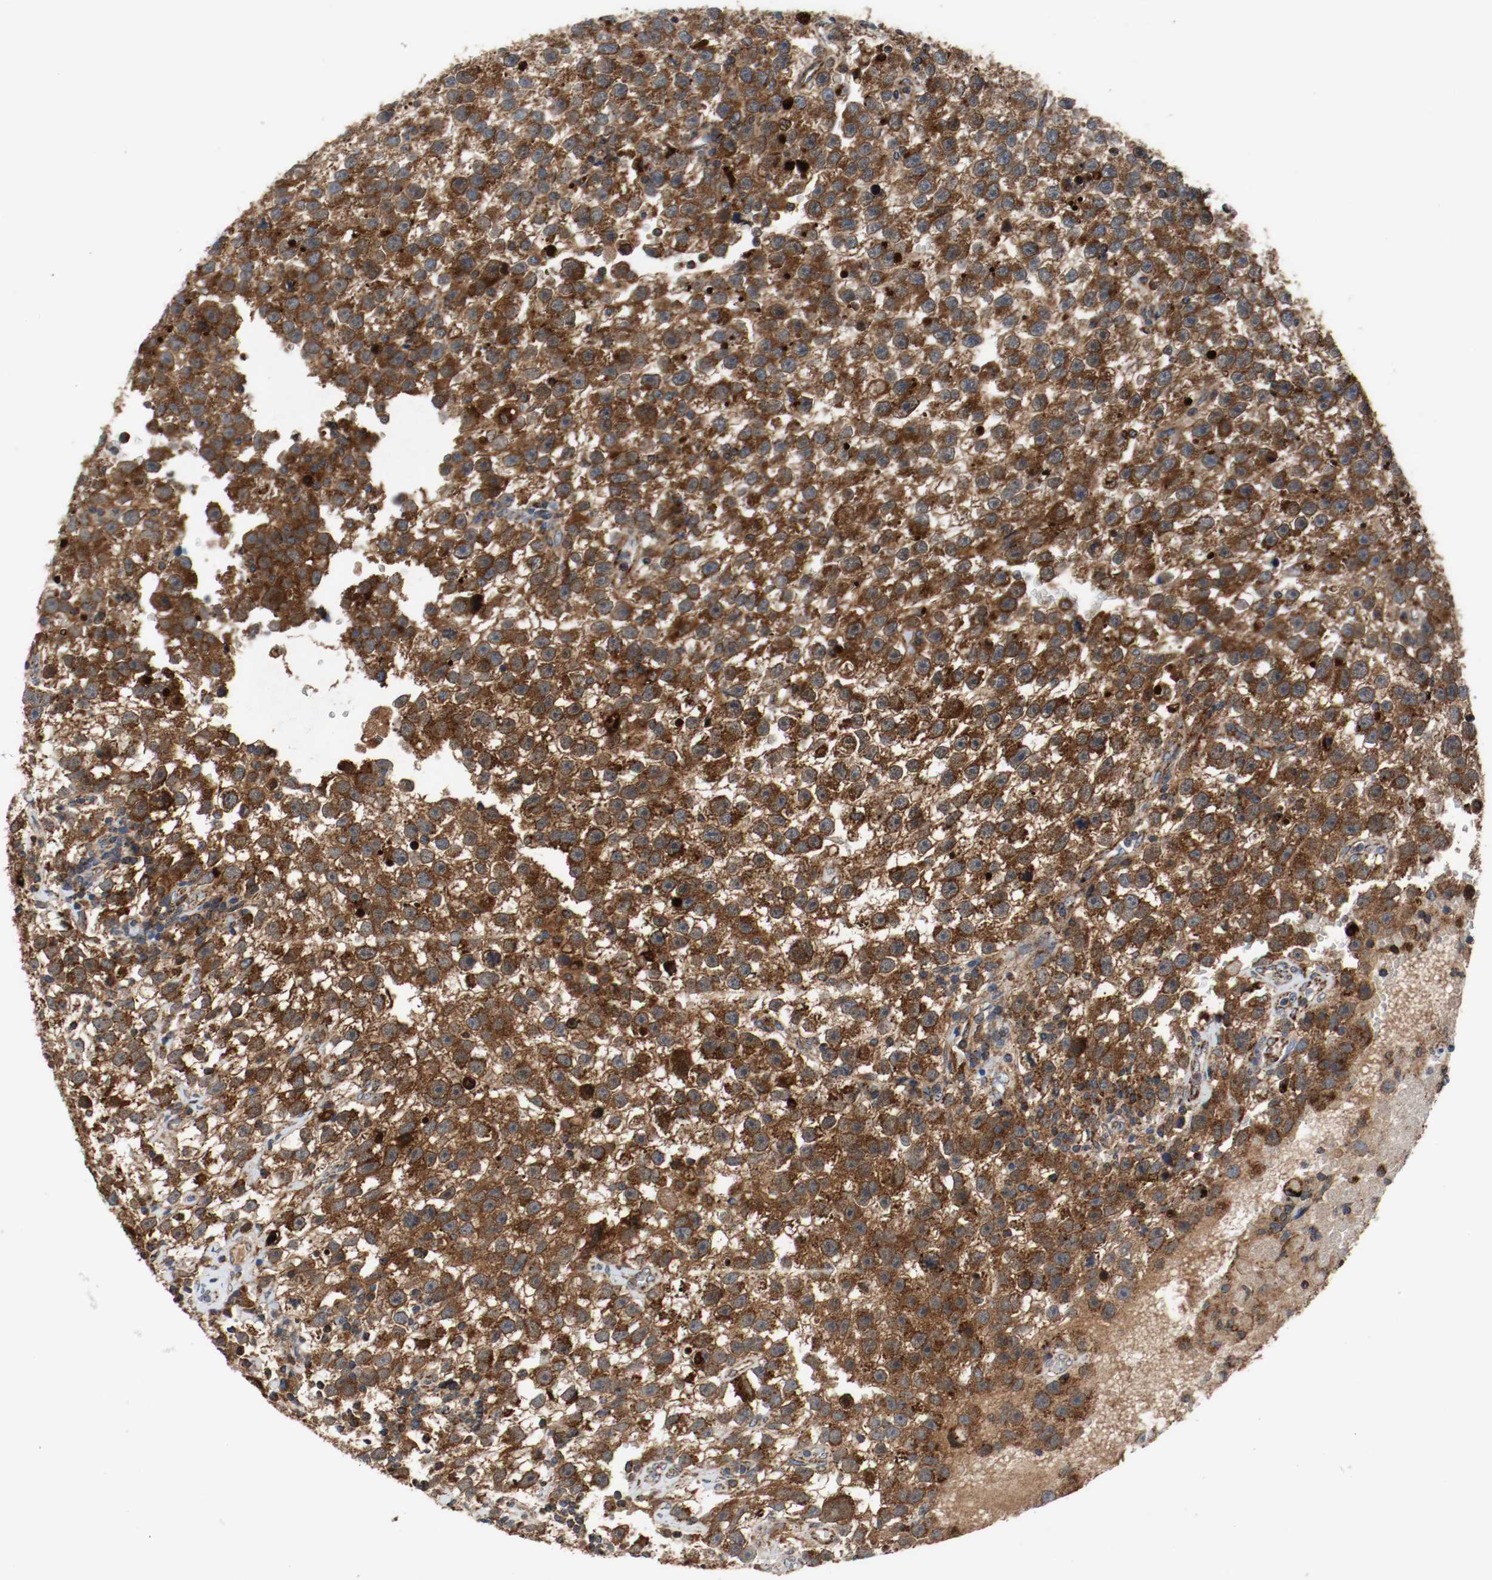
{"staining": {"intensity": "strong", "quantity": ">75%", "location": "cytoplasmic/membranous"}, "tissue": "testis cancer", "cell_type": "Tumor cells", "image_type": "cancer", "snomed": [{"axis": "morphology", "description": "Seminoma, NOS"}, {"axis": "topography", "description": "Testis"}], "caption": "Seminoma (testis) tissue exhibits strong cytoplasmic/membranous staining in approximately >75% of tumor cells, visualized by immunohistochemistry.", "gene": "TXNRD1", "patient": {"sex": "male", "age": 33}}